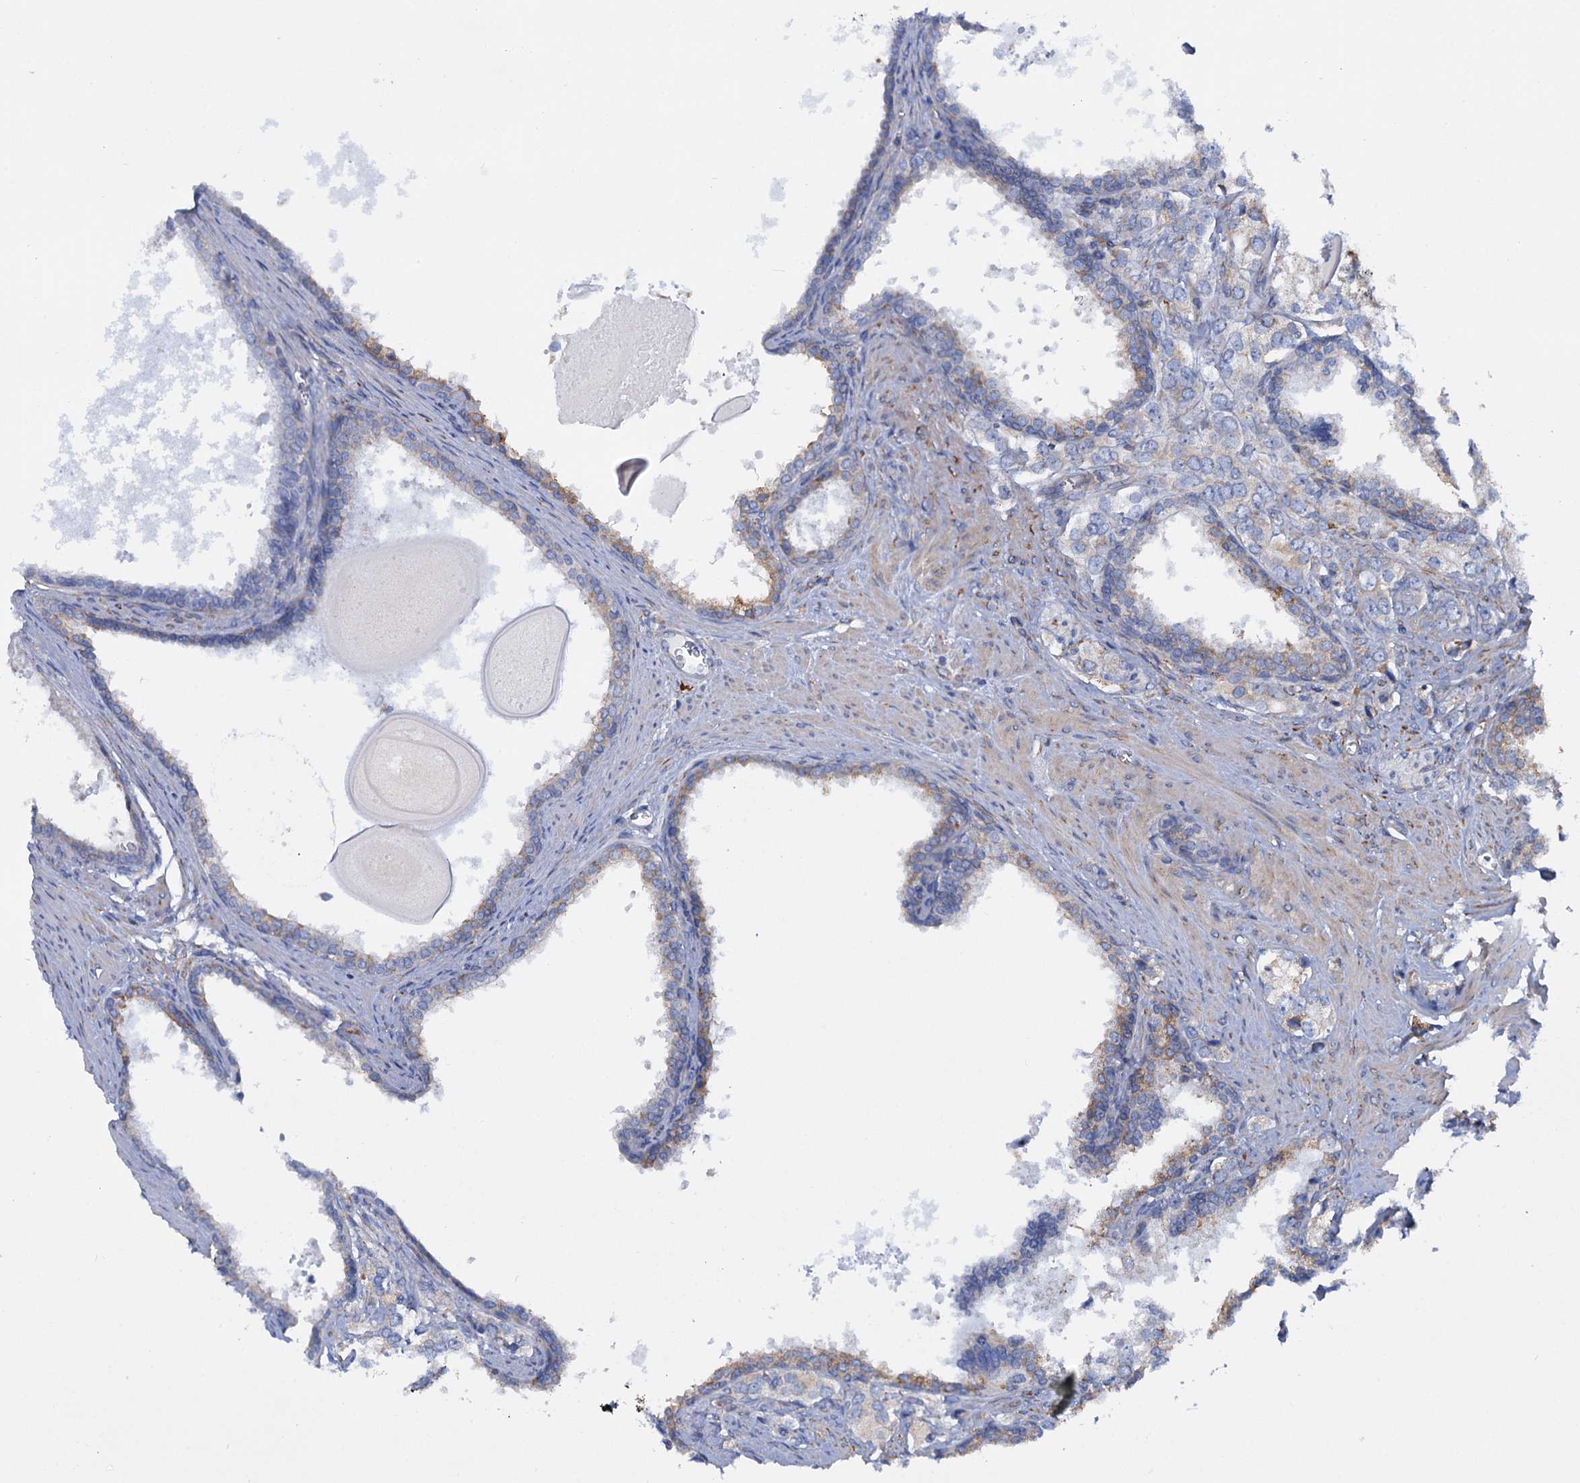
{"staining": {"intensity": "weak", "quantity": "<25%", "location": "cytoplasmic/membranous"}, "tissue": "prostate cancer", "cell_type": "Tumor cells", "image_type": "cancer", "snomed": [{"axis": "morphology", "description": "Adenocarcinoma, High grade"}, {"axis": "topography", "description": "Prostate"}], "caption": "Immunohistochemistry (IHC) of human prostate cancer (adenocarcinoma (high-grade)) shows no positivity in tumor cells.", "gene": "SHE", "patient": {"sex": "male", "age": 66}}